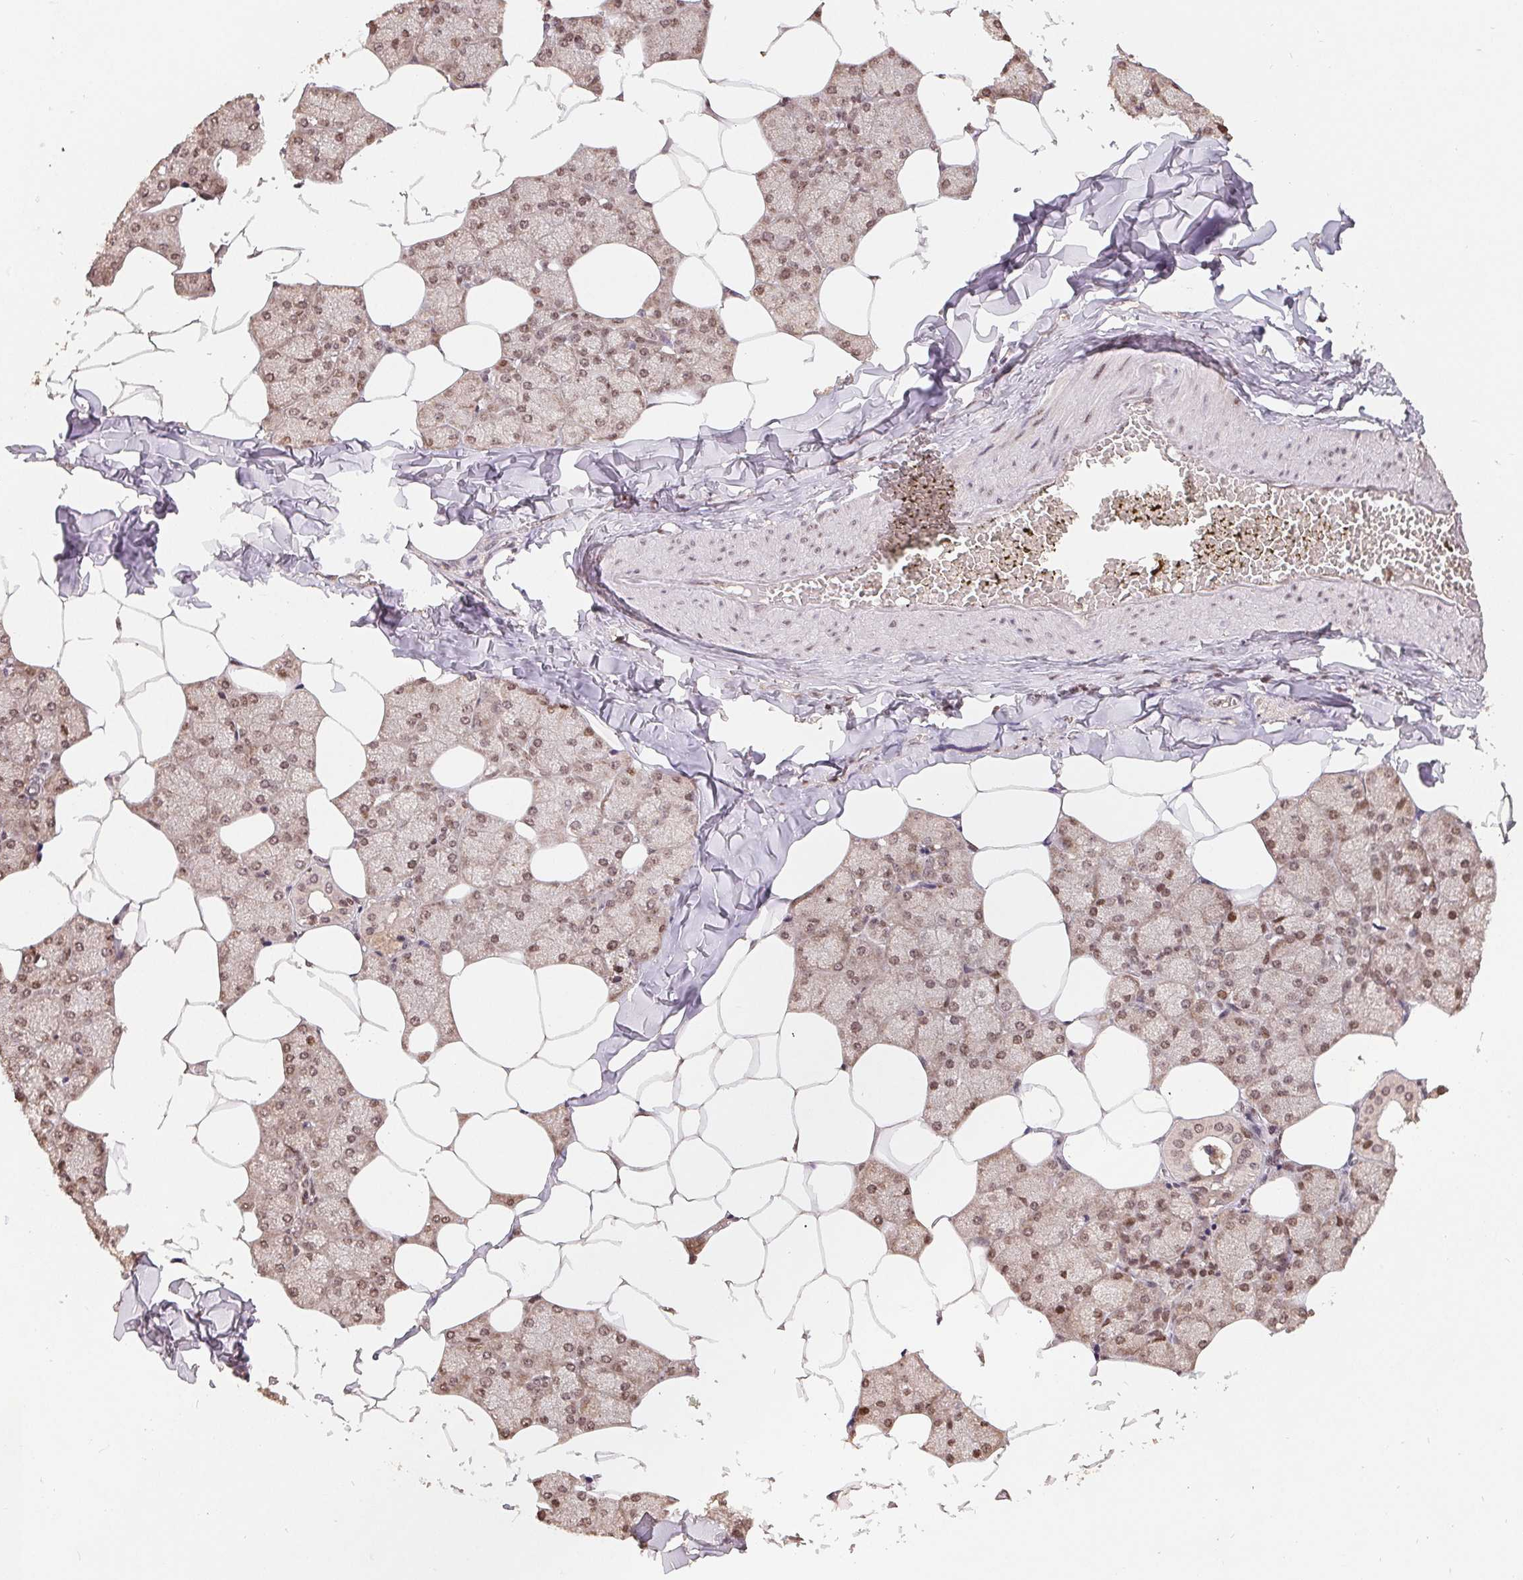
{"staining": {"intensity": "strong", "quantity": "25%-75%", "location": "nuclear"}, "tissue": "salivary gland", "cell_type": "Glandular cells", "image_type": "normal", "snomed": [{"axis": "morphology", "description": "Normal tissue, NOS"}, {"axis": "topography", "description": "Salivary gland"}], "caption": "There is high levels of strong nuclear positivity in glandular cells of benign salivary gland, as demonstrated by immunohistochemical staining (brown color).", "gene": "HMGN3", "patient": {"sex": "female", "age": 43}}